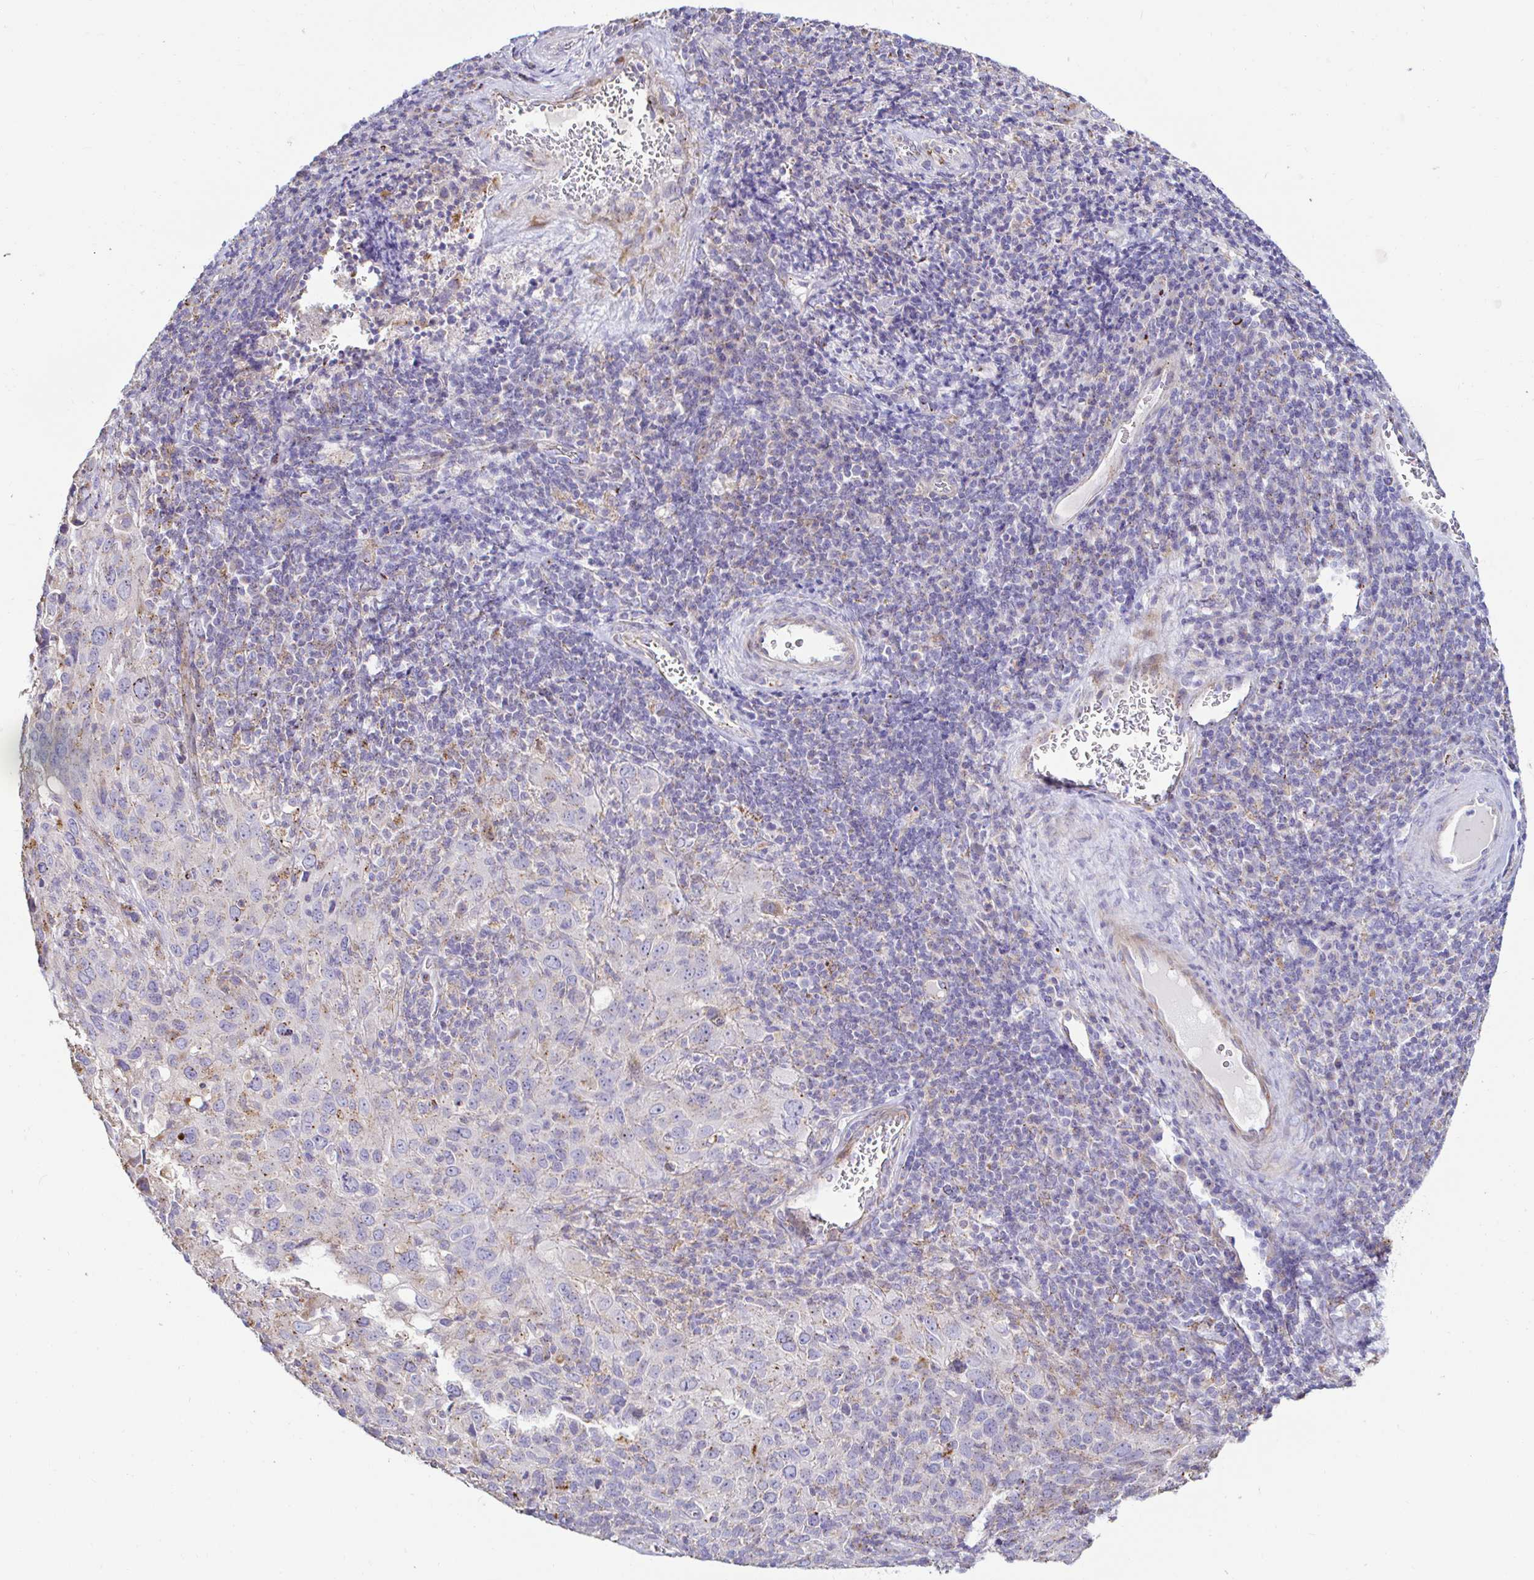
{"staining": {"intensity": "negative", "quantity": "none", "location": "none"}, "tissue": "cervical cancer", "cell_type": "Tumor cells", "image_type": "cancer", "snomed": [{"axis": "morphology", "description": "Squamous cell carcinoma, NOS"}, {"axis": "topography", "description": "Cervix"}], "caption": "Tumor cells show no significant protein positivity in cervical cancer.", "gene": "GALNS", "patient": {"sex": "female", "age": 51}}